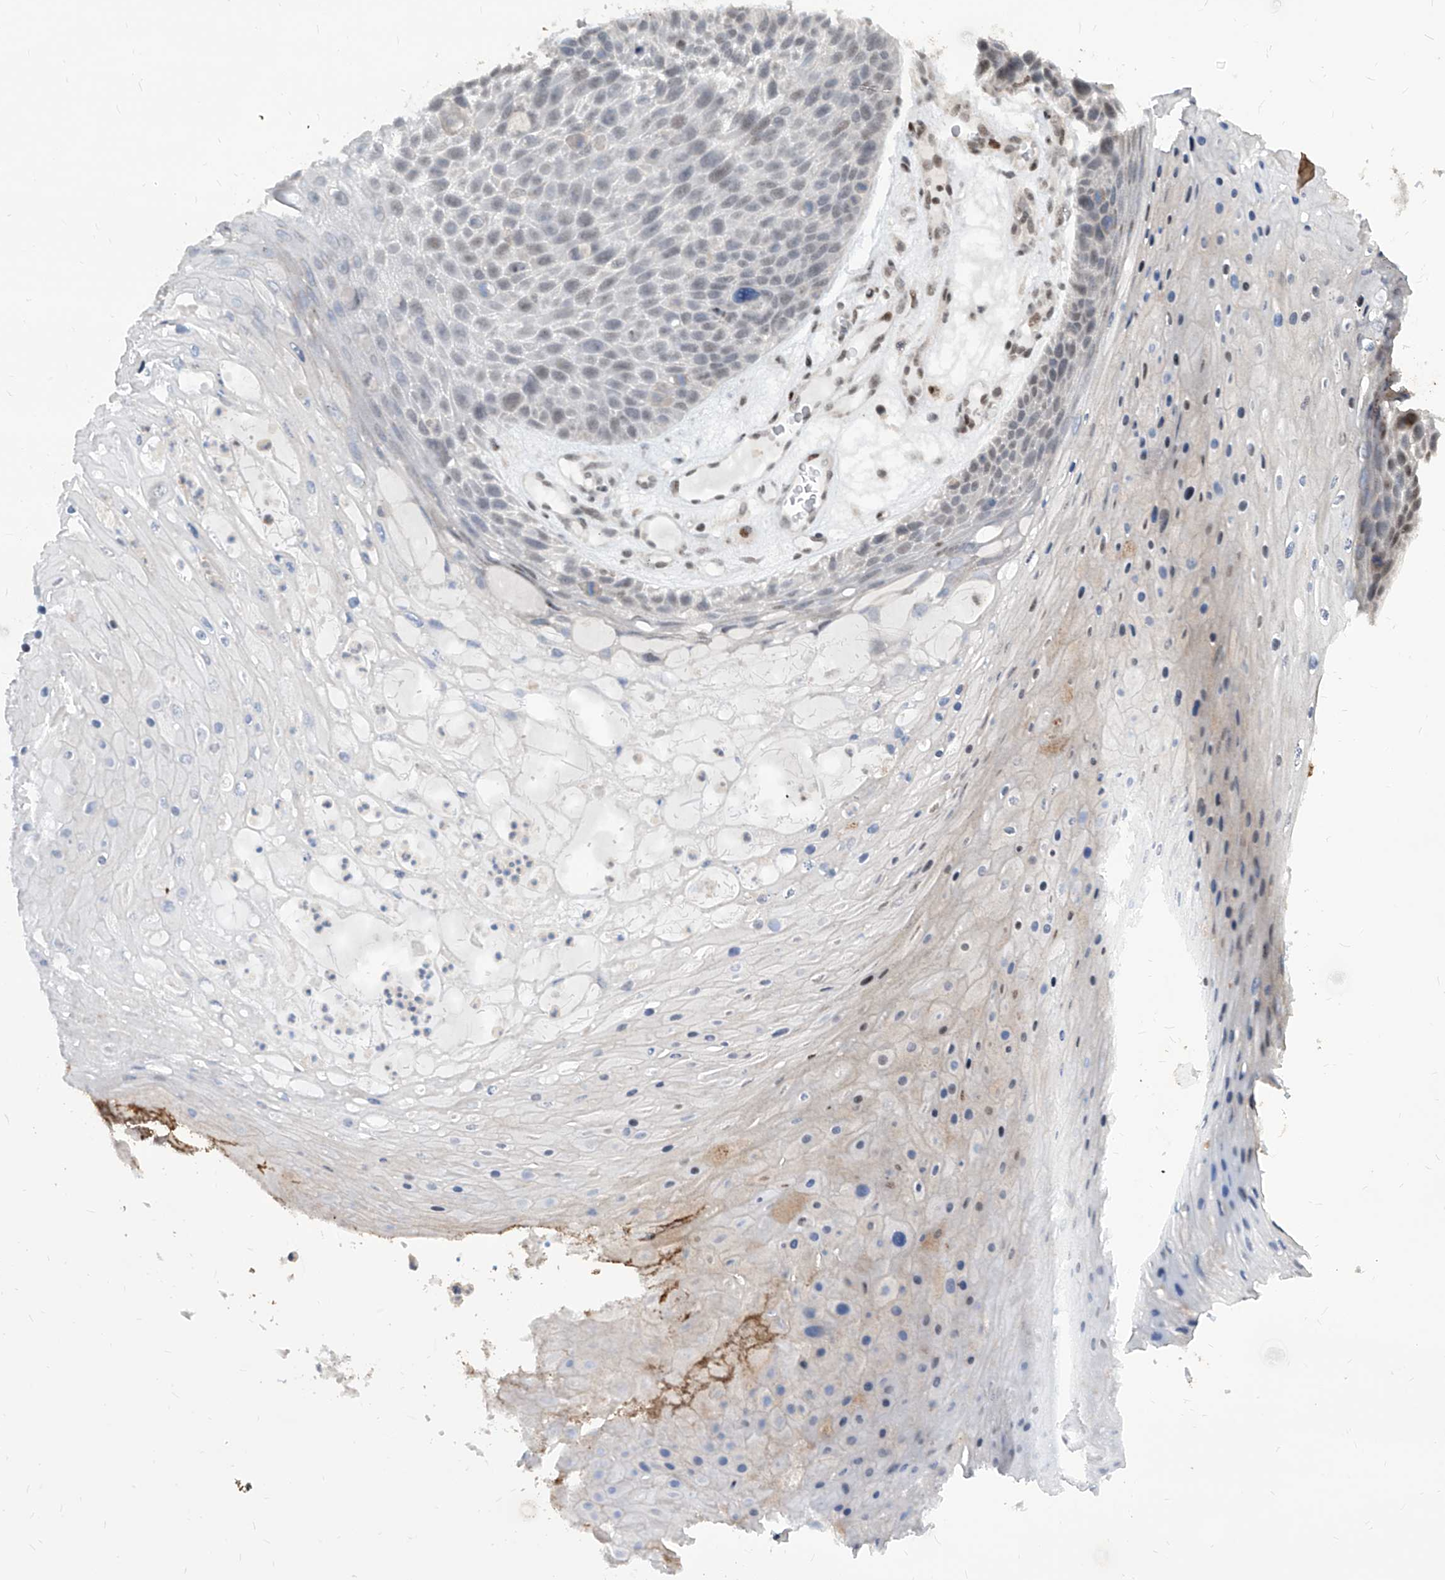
{"staining": {"intensity": "negative", "quantity": "none", "location": "none"}, "tissue": "skin cancer", "cell_type": "Tumor cells", "image_type": "cancer", "snomed": [{"axis": "morphology", "description": "Squamous cell carcinoma, NOS"}, {"axis": "topography", "description": "Skin"}], "caption": "The histopathology image displays no significant expression in tumor cells of skin cancer.", "gene": "IRF2", "patient": {"sex": "female", "age": 88}}